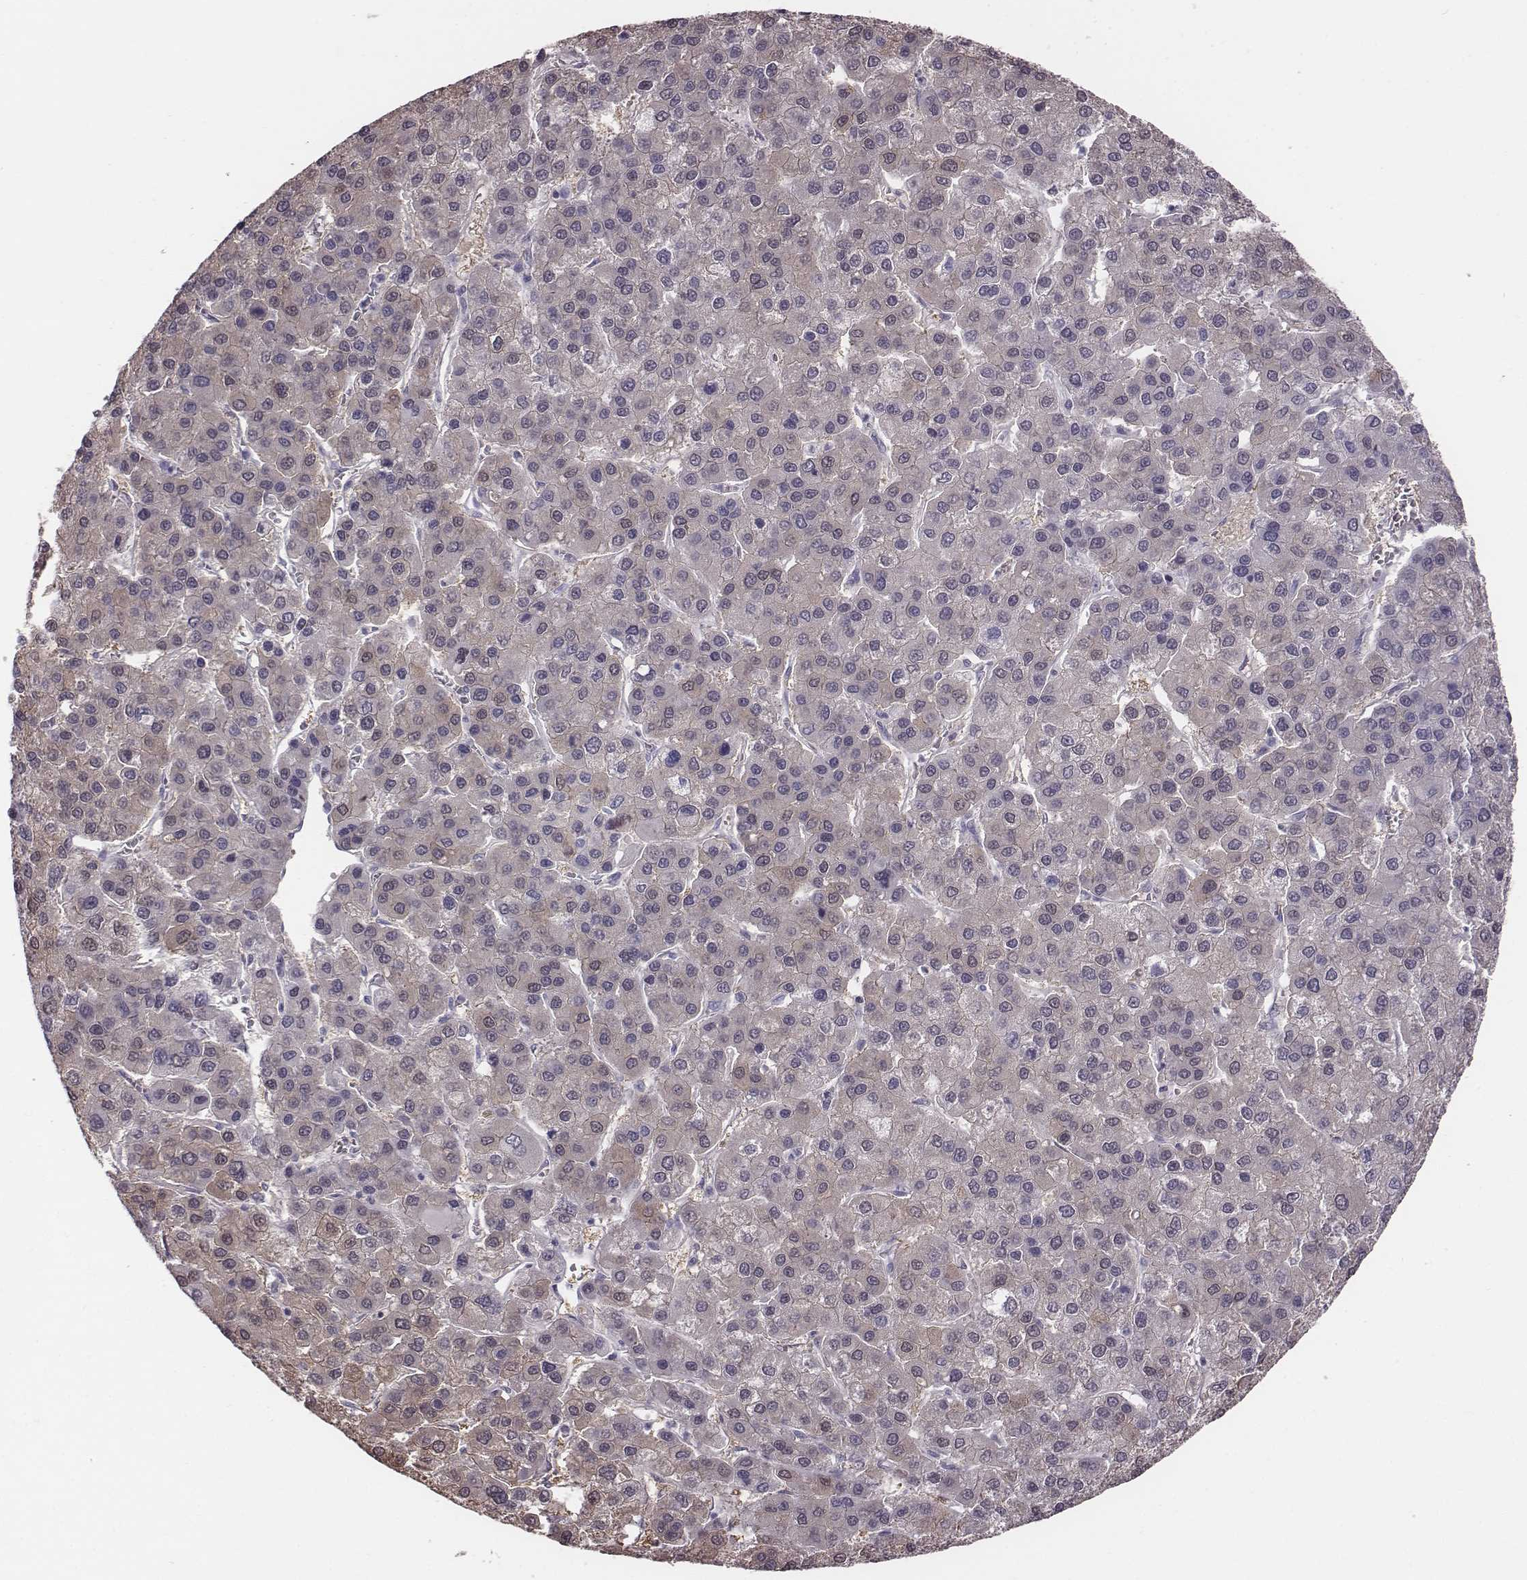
{"staining": {"intensity": "negative", "quantity": "none", "location": "none"}, "tissue": "liver cancer", "cell_type": "Tumor cells", "image_type": "cancer", "snomed": [{"axis": "morphology", "description": "Carcinoma, Hepatocellular, NOS"}, {"axis": "topography", "description": "Liver"}], "caption": "An IHC micrograph of hepatocellular carcinoma (liver) is shown. There is no staining in tumor cells of hepatocellular carcinoma (liver).", "gene": "CRISP1", "patient": {"sex": "female", "age": 41}}